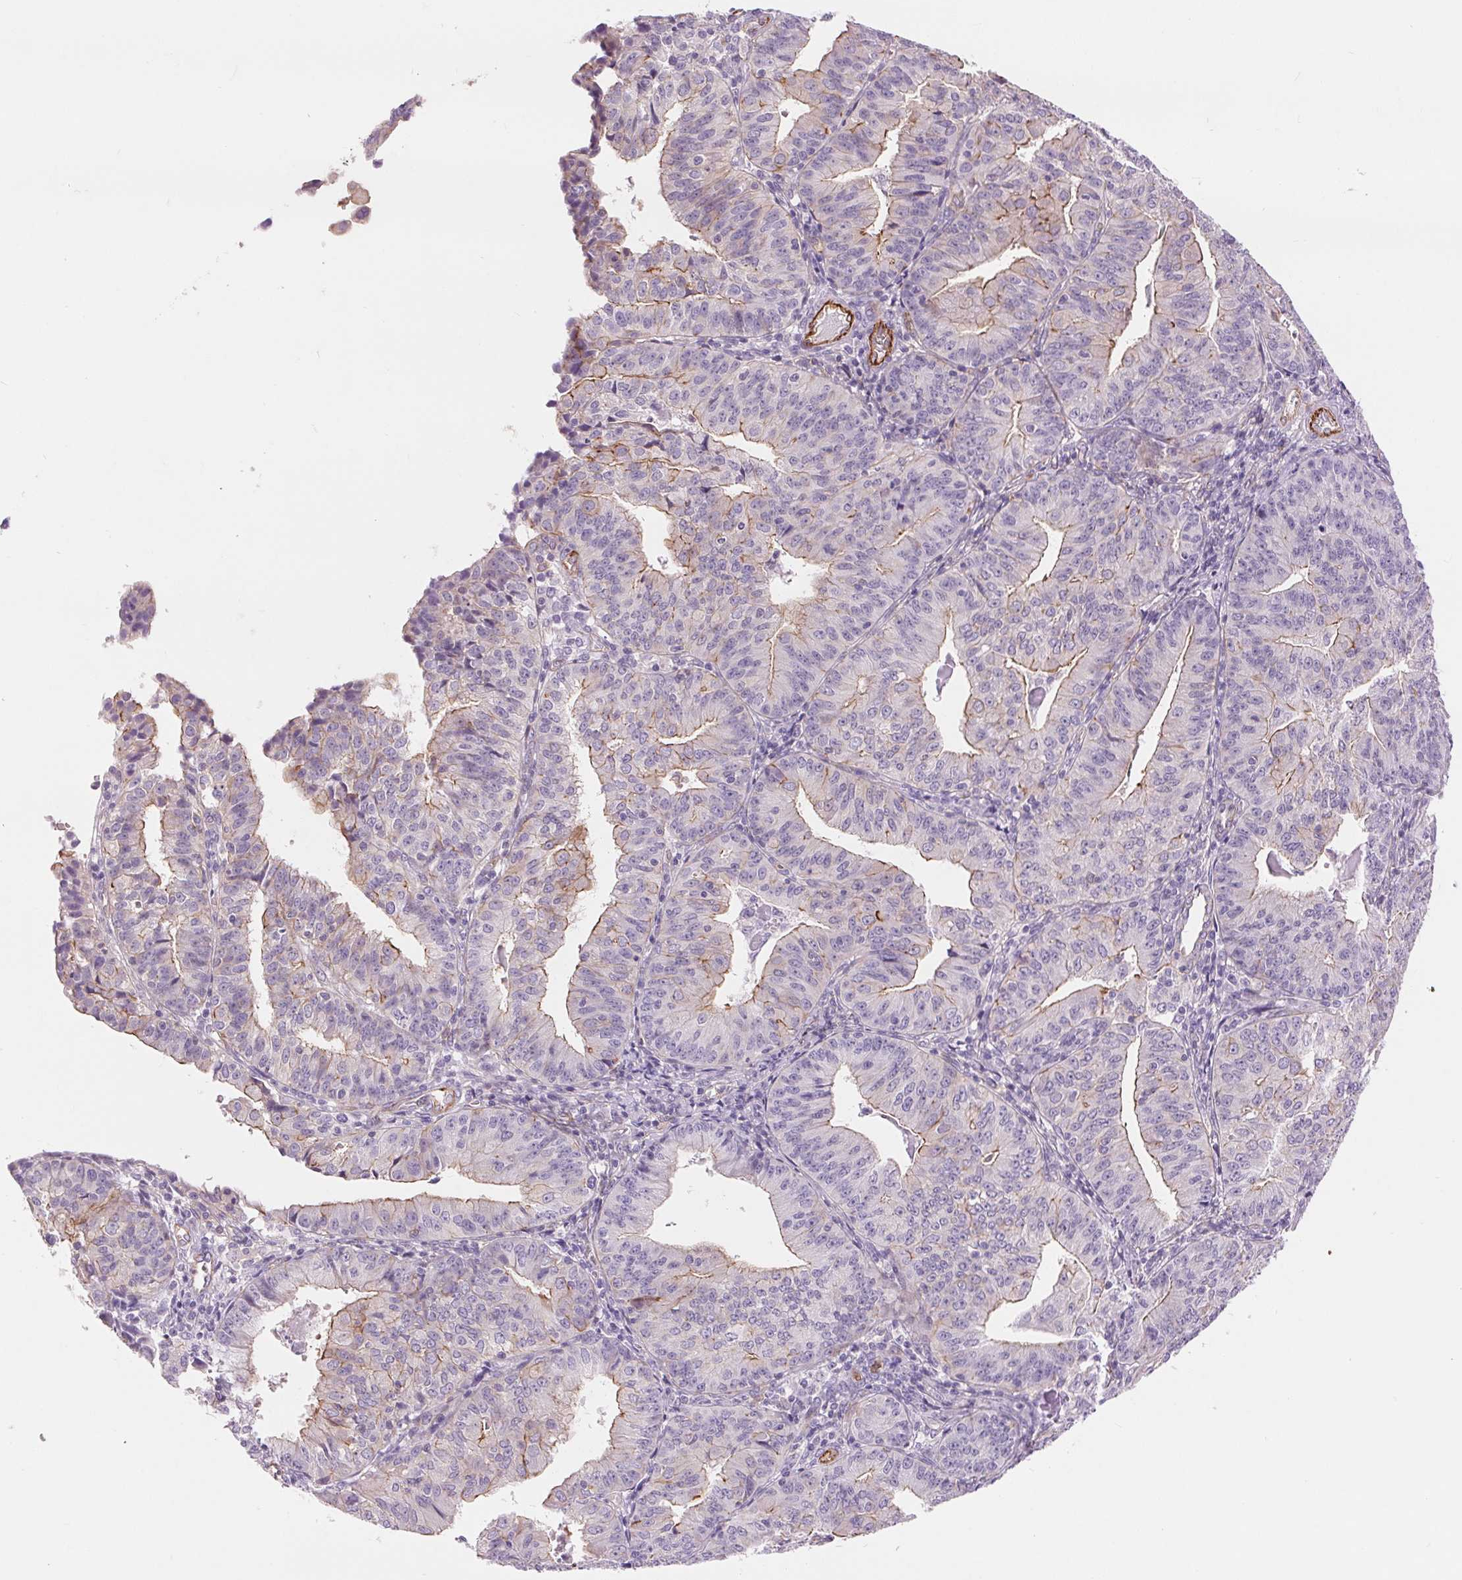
{"staining": {"intensity": "weak", "quantity": "25%-75%", "location": "cytoplasmic/membranous"}, "tissue": "endometrial cancer", "cell_type": "Tumor cells", "image_type": "cancer", "snomed": [{"axis": "morphology", "description": "Adenocarcinoma, NOS"}, {"axis": "topography", "description": "Endometrium"}], "caption": "Protein analysis of endometrial adenocarcinoma tissue displays weak cytoplasmic/membranous staining in approximately 25%-75% of tumor cells.", "gene": "DIXDC1", "patient": {"sex": "female", "age": 56}}